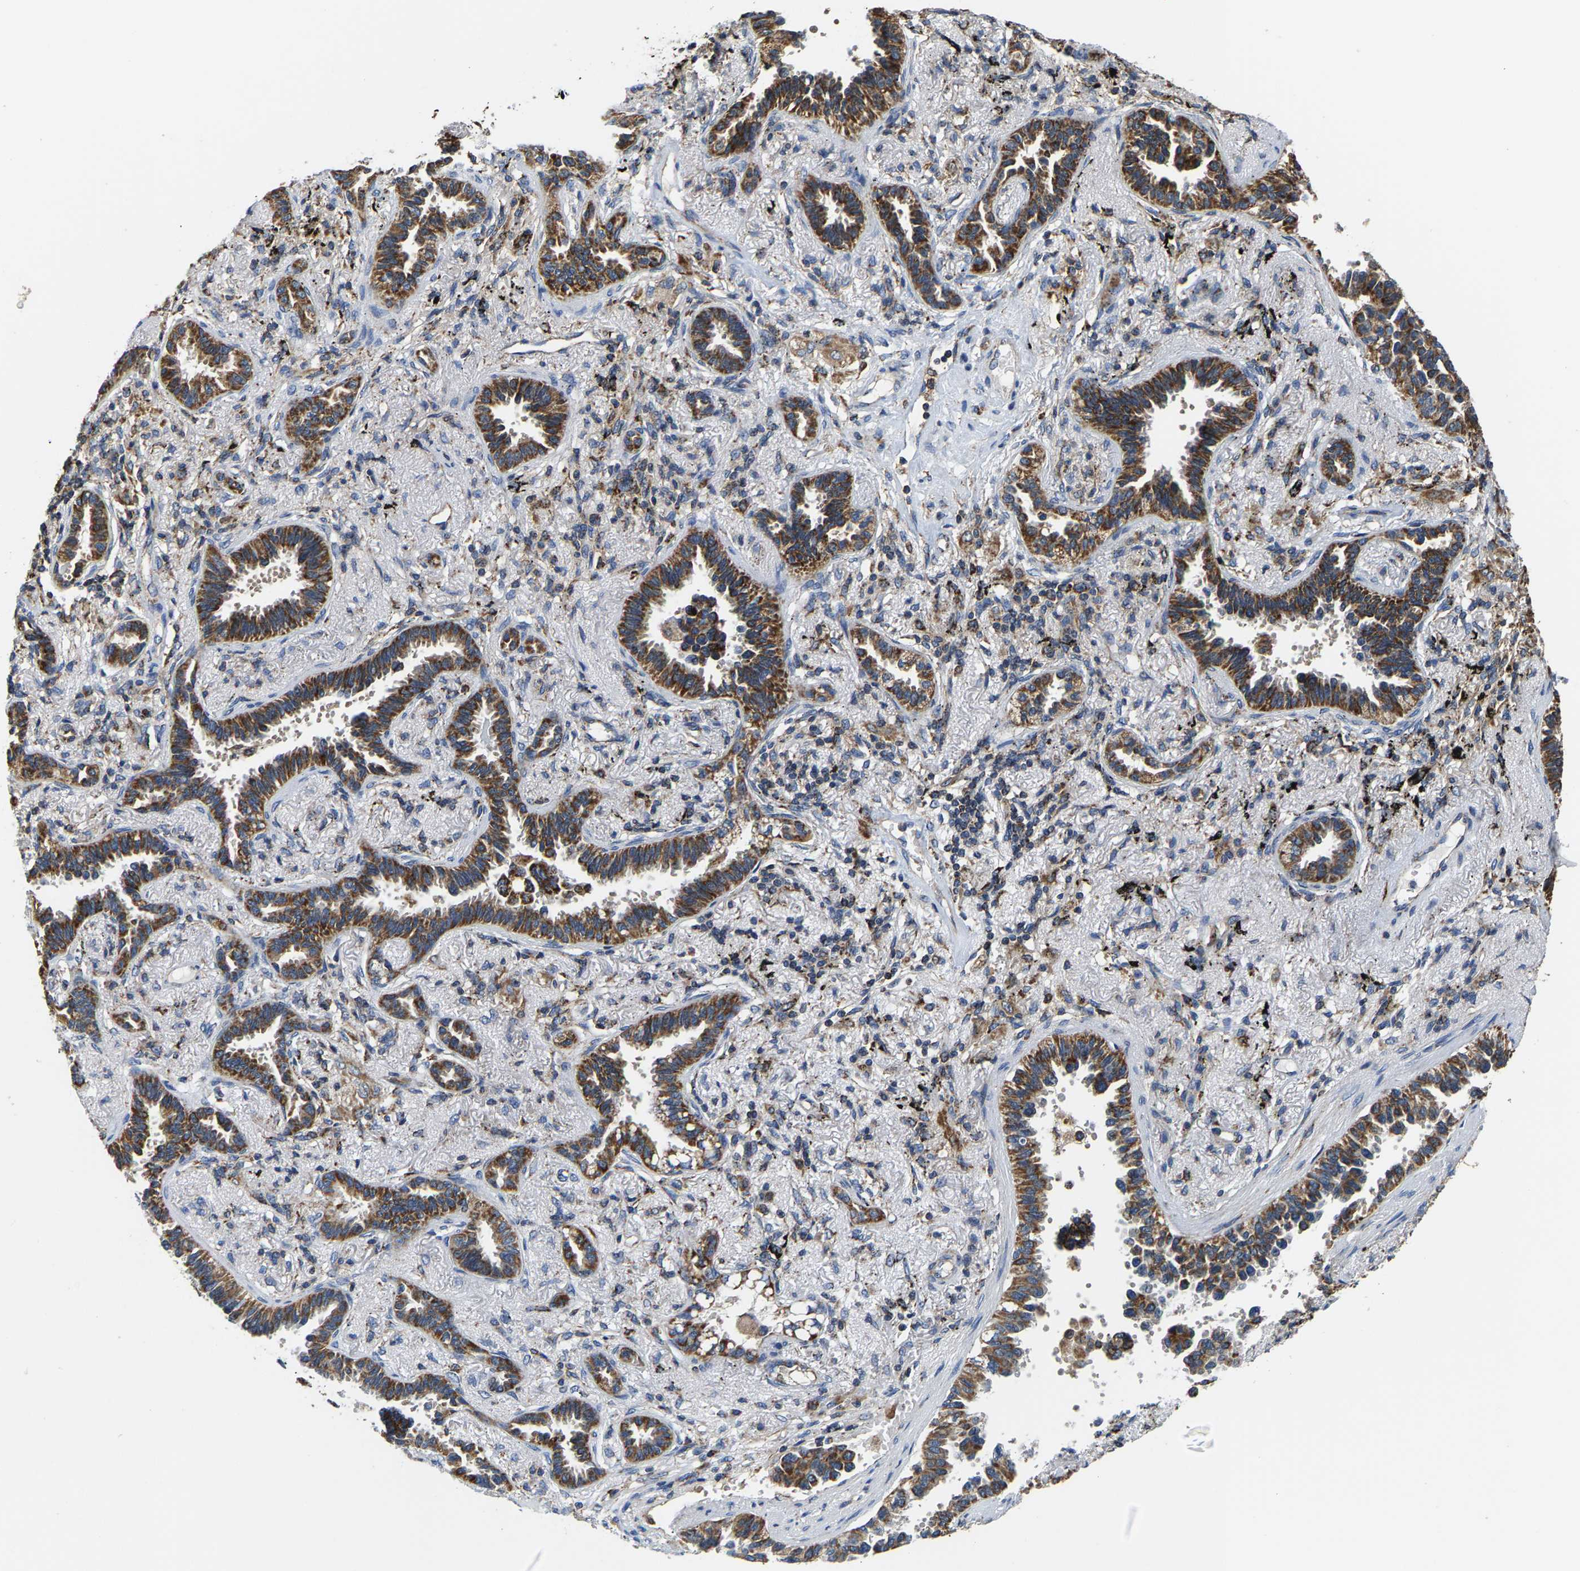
{"staining": {"intensity": "strong", "quantity": ">75%", "location": "cytoplasmic/membranous"}, "tissue": "lung cancer", "cell_type": "Tumor cells", "image_type": "cancer", "snomed": [{"axis": "morphology", "description": "Adenocarcinoma, NOS"}, {"axis": "topography", "description": "Lung"}], "caption": "Human lung cancer stained with a brown dye demonstrates strong cytoplasmic/membranous positive positivity in approximately >75% of tumor cells.", "gene": "SHMT2", "patient": {"sex": "male", "age": 59}}